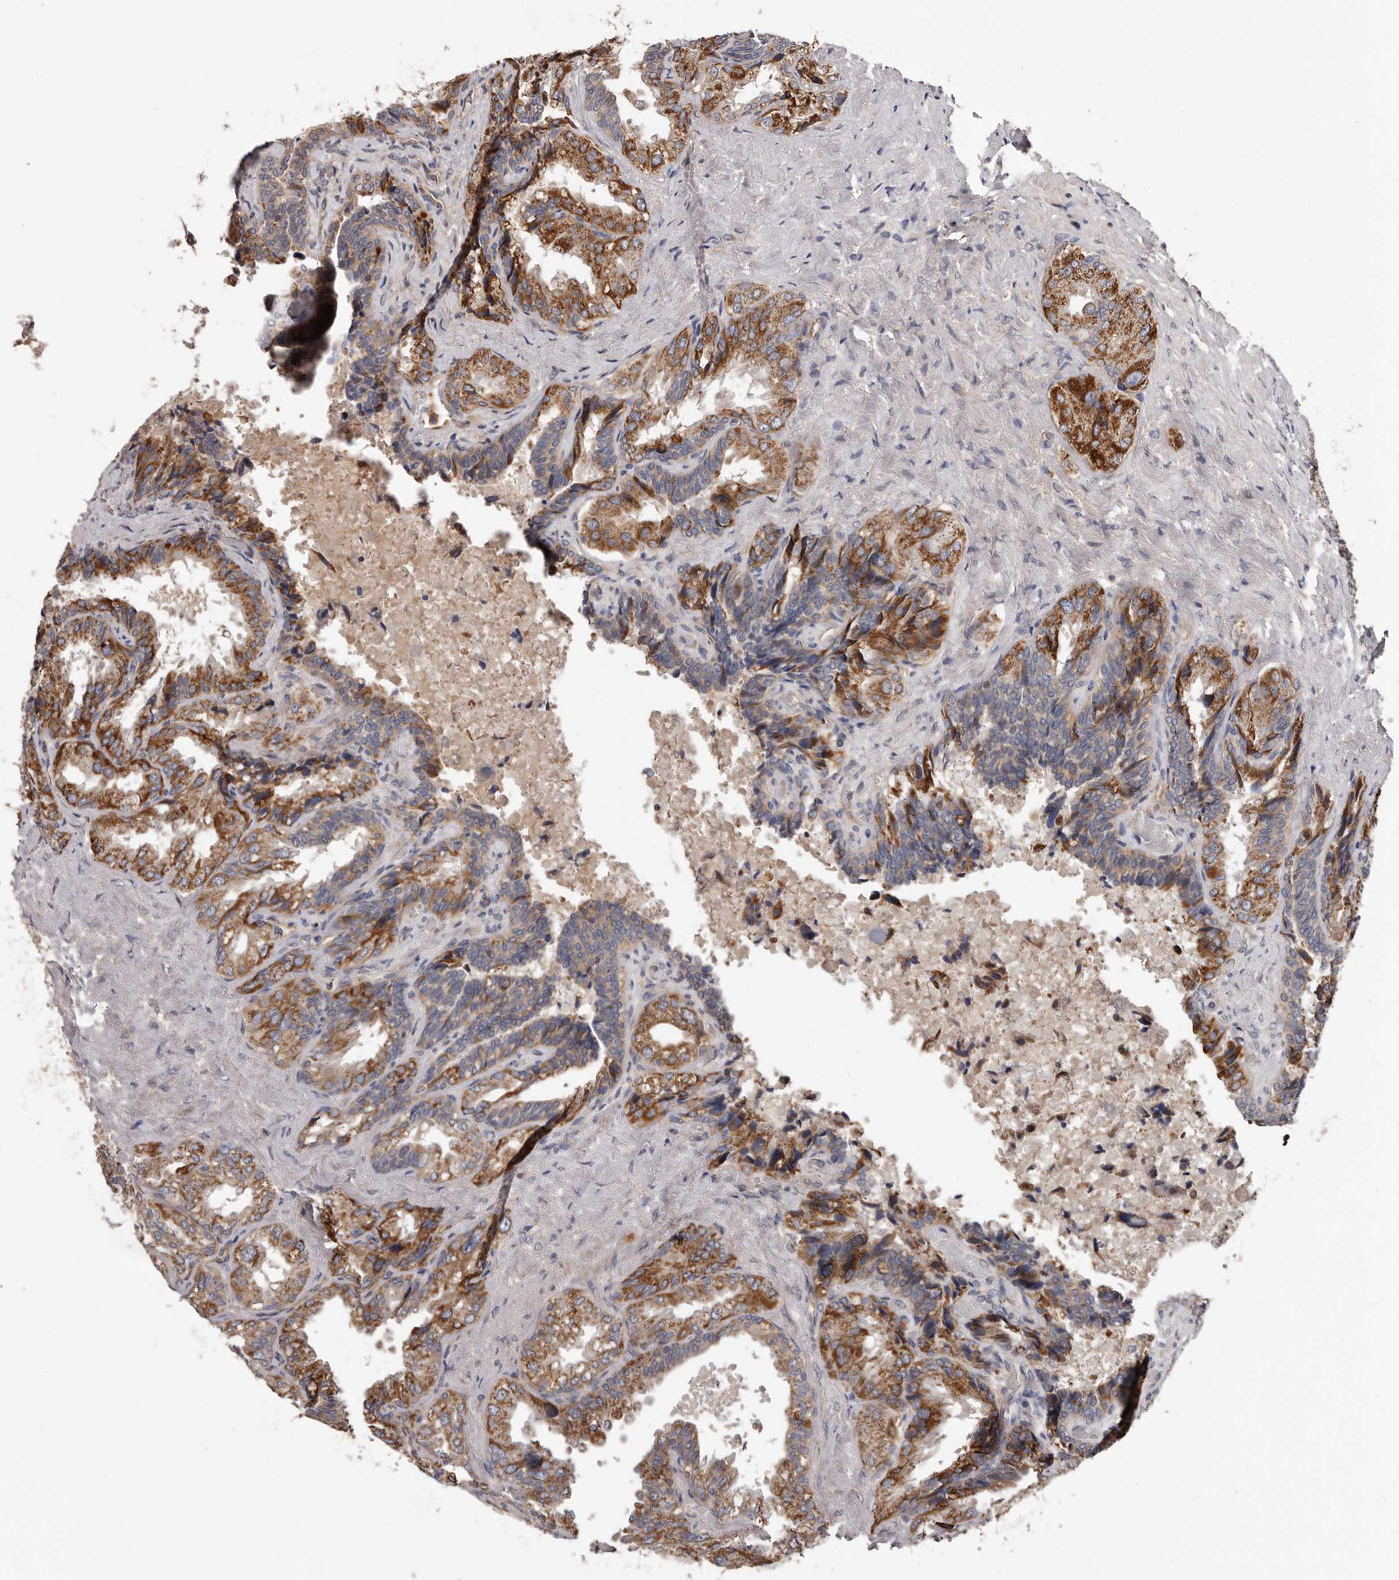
{"staining": {"intensity": "moderate", "quantity": ">75%", "location": "cytoplasmic/membranous"}, "tissue": "seminal vesicle", "cell_type": "Glandular cells", "image_type": "normal", "snomed": [{"axis": "morphology", "description": "Normal tissue, NOS"}, {"axis": "topography", "description": "Seminal veicle"}, {"axis": "topography", "description": "Peripheral nerve tissue"}], "caption": "Normal seminal vesicle displays moderate cytoplasmic/membranous staining in approximately >75% of glandular cells.", "gene": "VPS37A", "patient": {"sex": "male", "age": 63}}